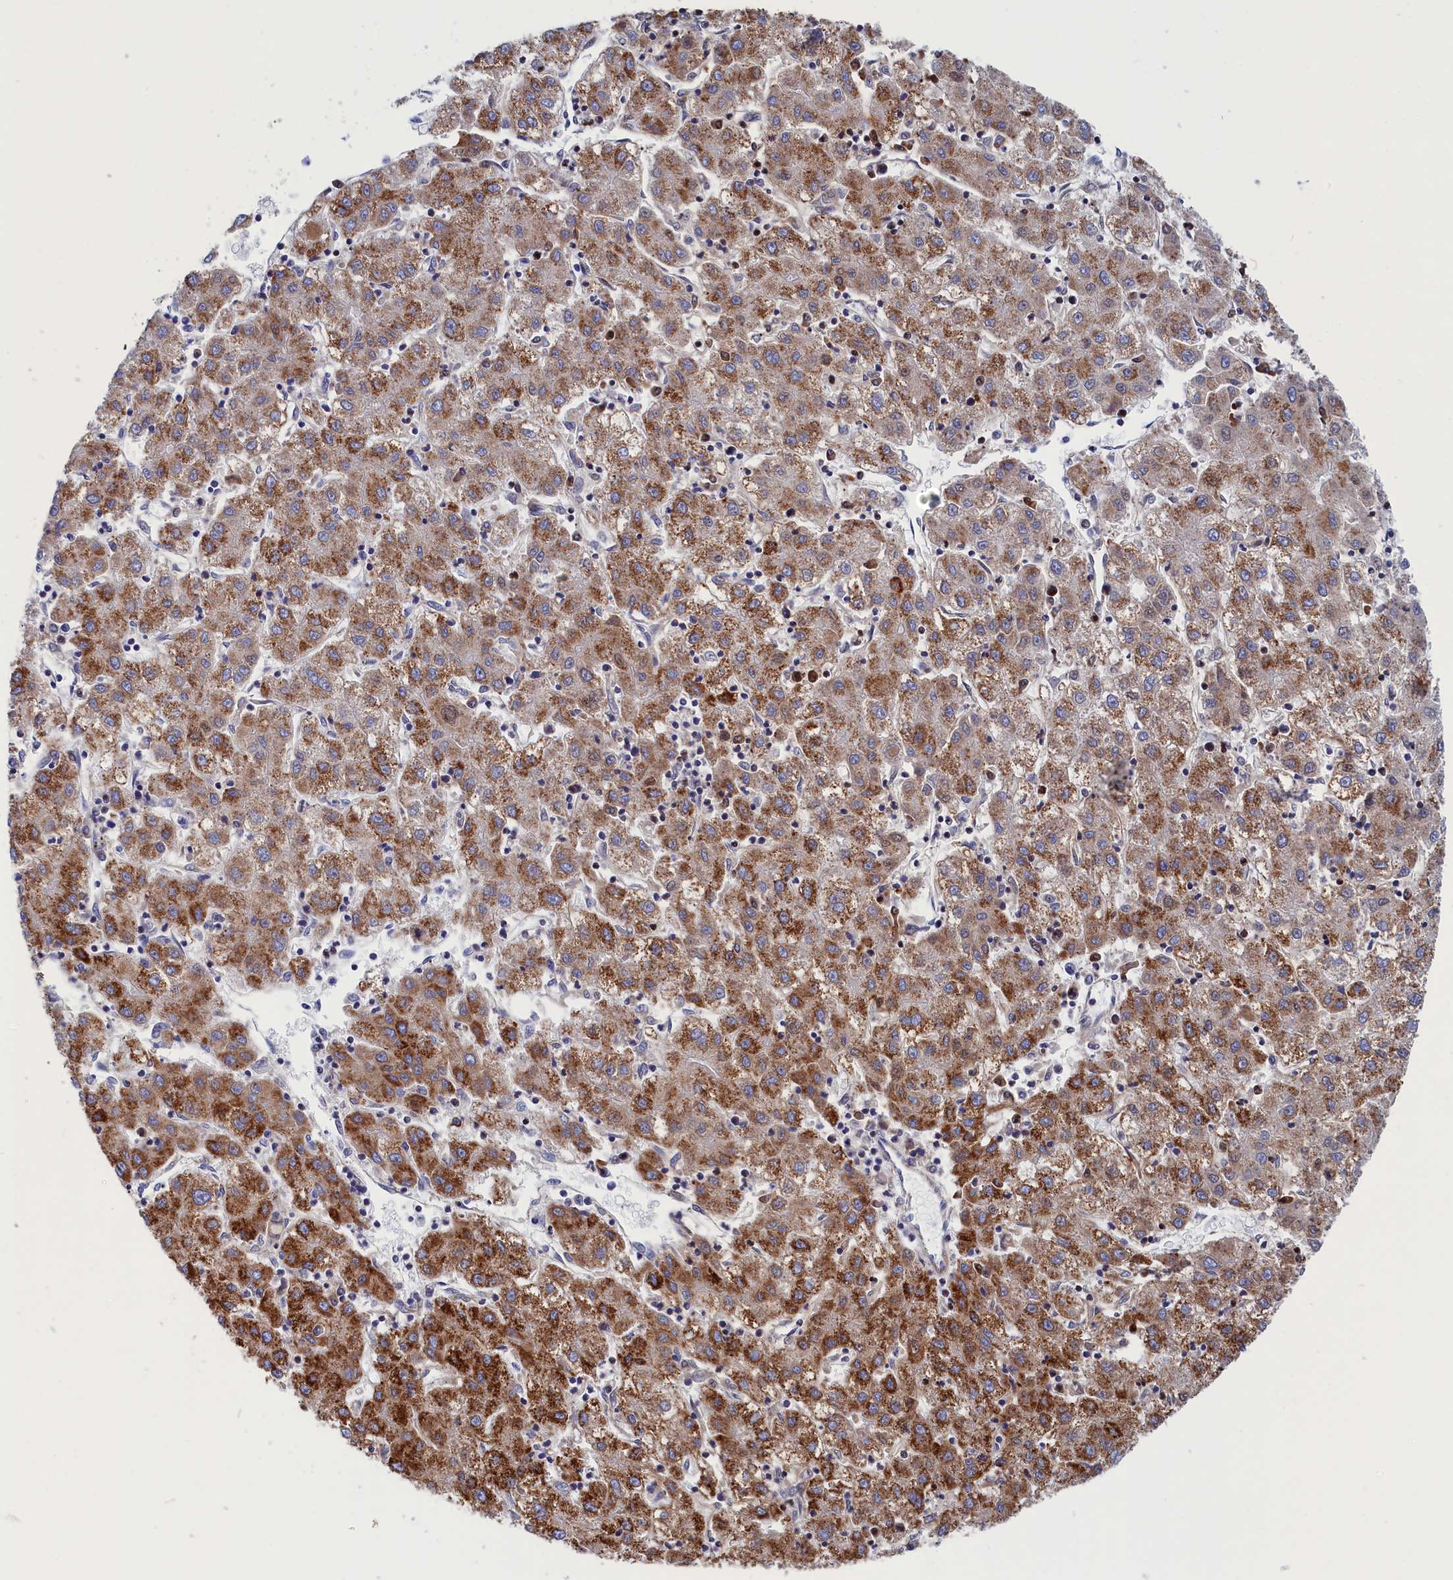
{"staining": {"intensity": "strong", "quantity": "25%-75%", "location": "cytoplasmic/membranous"}, "tissue": "liver cancer", "cell_type": "Tumor cells", "image_type": "cancer", "snomed": [{"axis": "morphology", "description": "Carcinoma, Hepatocellular, NOS"}, {"axis": "topography", "description": "Liver"}], "caption": "Human liver cancer stained with a brown dye exhibits strong cytoplasmic/membranous positive staining in approximately 25%-75% of tumor cells.", "gene": "WDR83", "patient": {"sex": "male", "age": 72}}